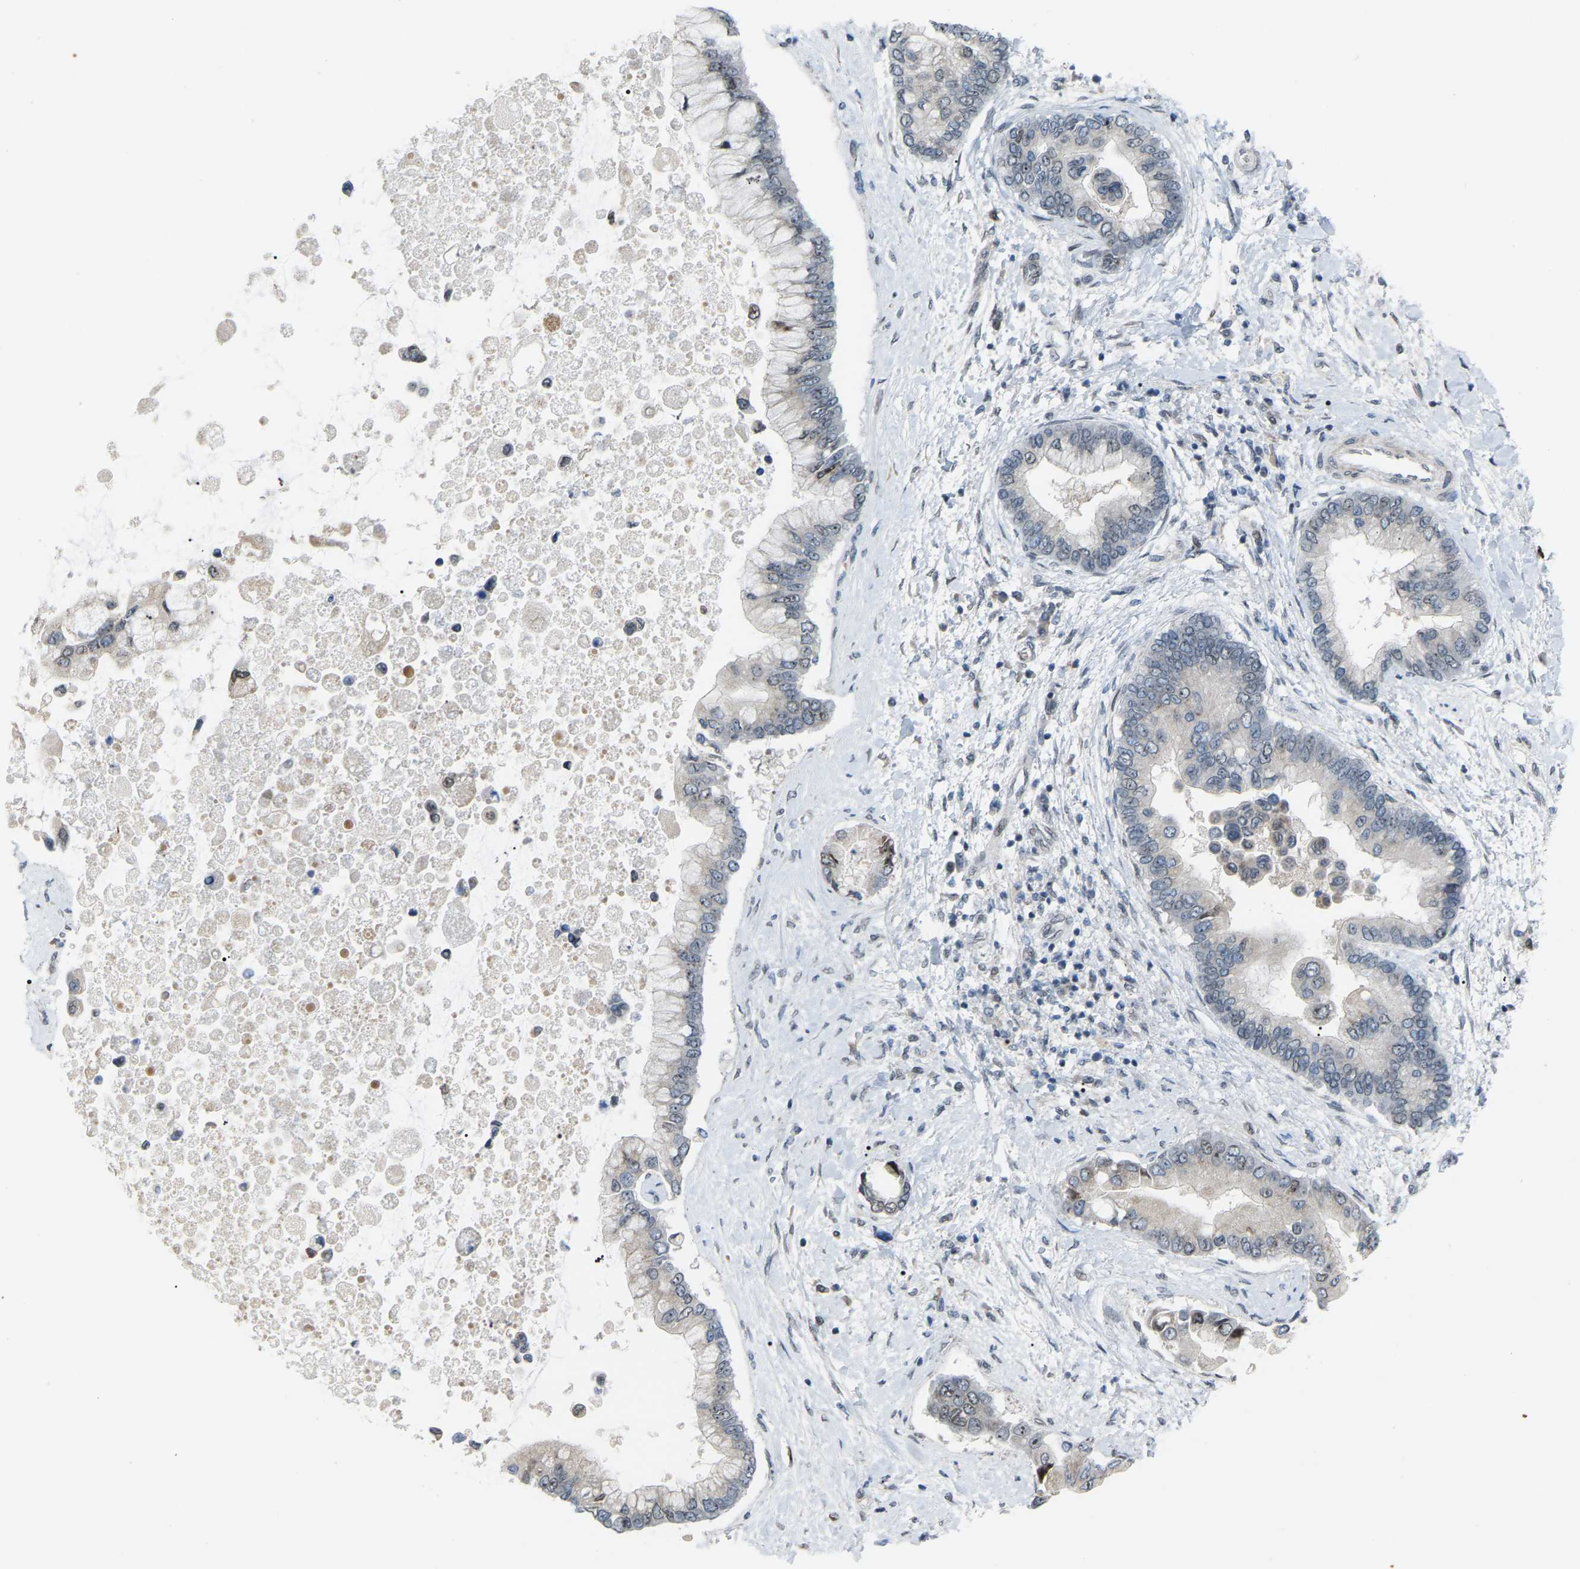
{"staining": {"intensity": "moderate", "quantity": "<25%", "location": "nuclear"}, "tissue": "liver cancer", "cell_type": "Tumor cells", "image_type": "cancer", "snomed": [{"axis": "morphology", "description": "Cholangiocarcinoma"}, {"axis": "topography", "description": "Liver"}], "caption": "Moderate nuclear expression for a protein is identified in approximately <25% of tumor cells of cholangiocarcinoma (liver) using IHC.", "gene": "CROT", "patient": {"sex": "male", "age": 50}}